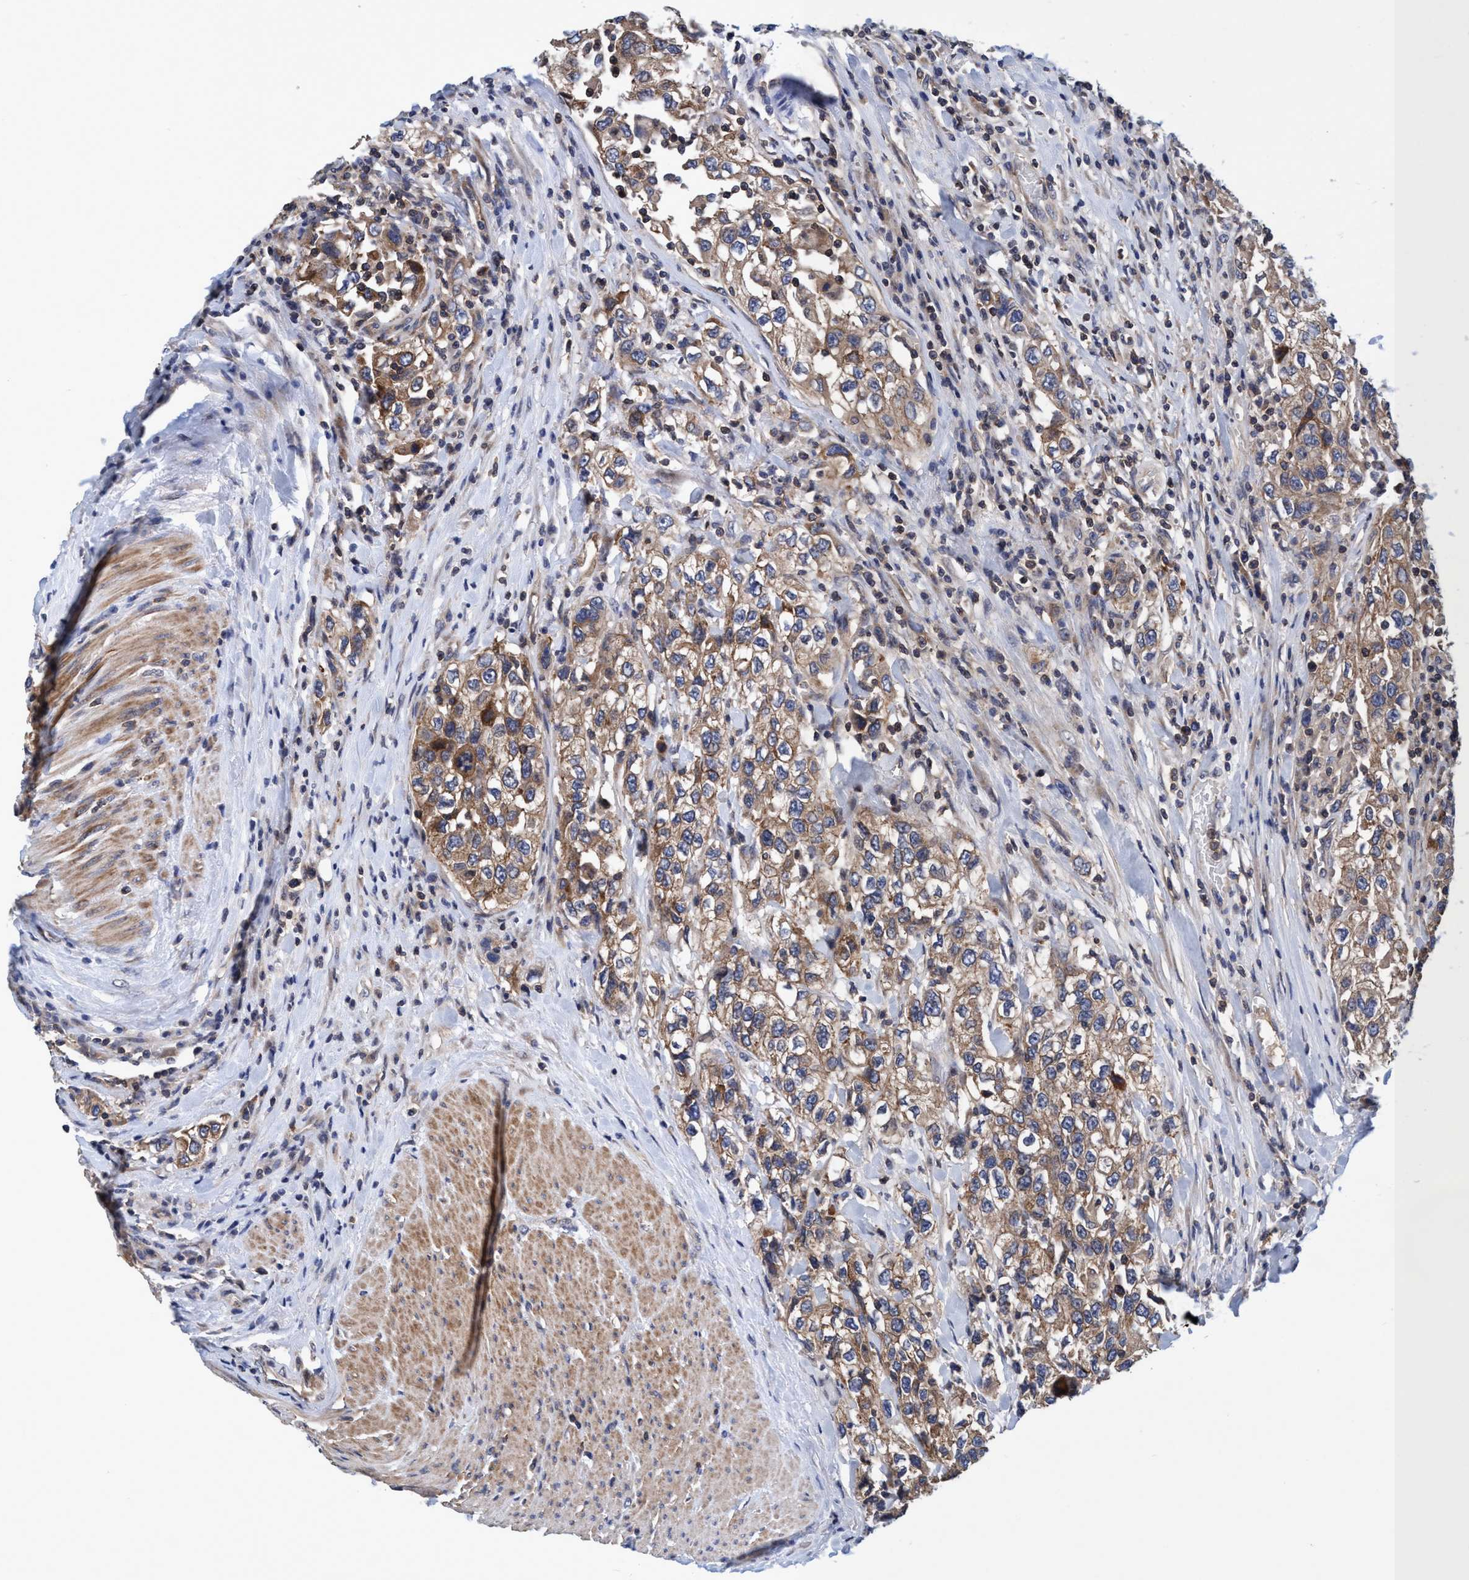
{"staining": {"intensity": "weak", "quantity": ">75%", "location": "cytoplasmic/membranous"}, "tissue": "urothelial cancer", "cell_type": "Tumor cells", "image_type": "cancer", "snomed": [{"axis": "morphology", "description": "Urothelial carcinoma, High grade"}, {"axis": "topography", "description": "Urinary bladder"}], "caption": "Immunohistochemistry (IHC) (DAB (3,3'-diaminobenzidine)) staining of urothelial carcinoma (high-grade) displays weak cytoplasmic/membranous protein expression in approximately >75% of tumor cells.", "gene": "CALCOCO2", "patient": {"sex": "female", "age": 80}}